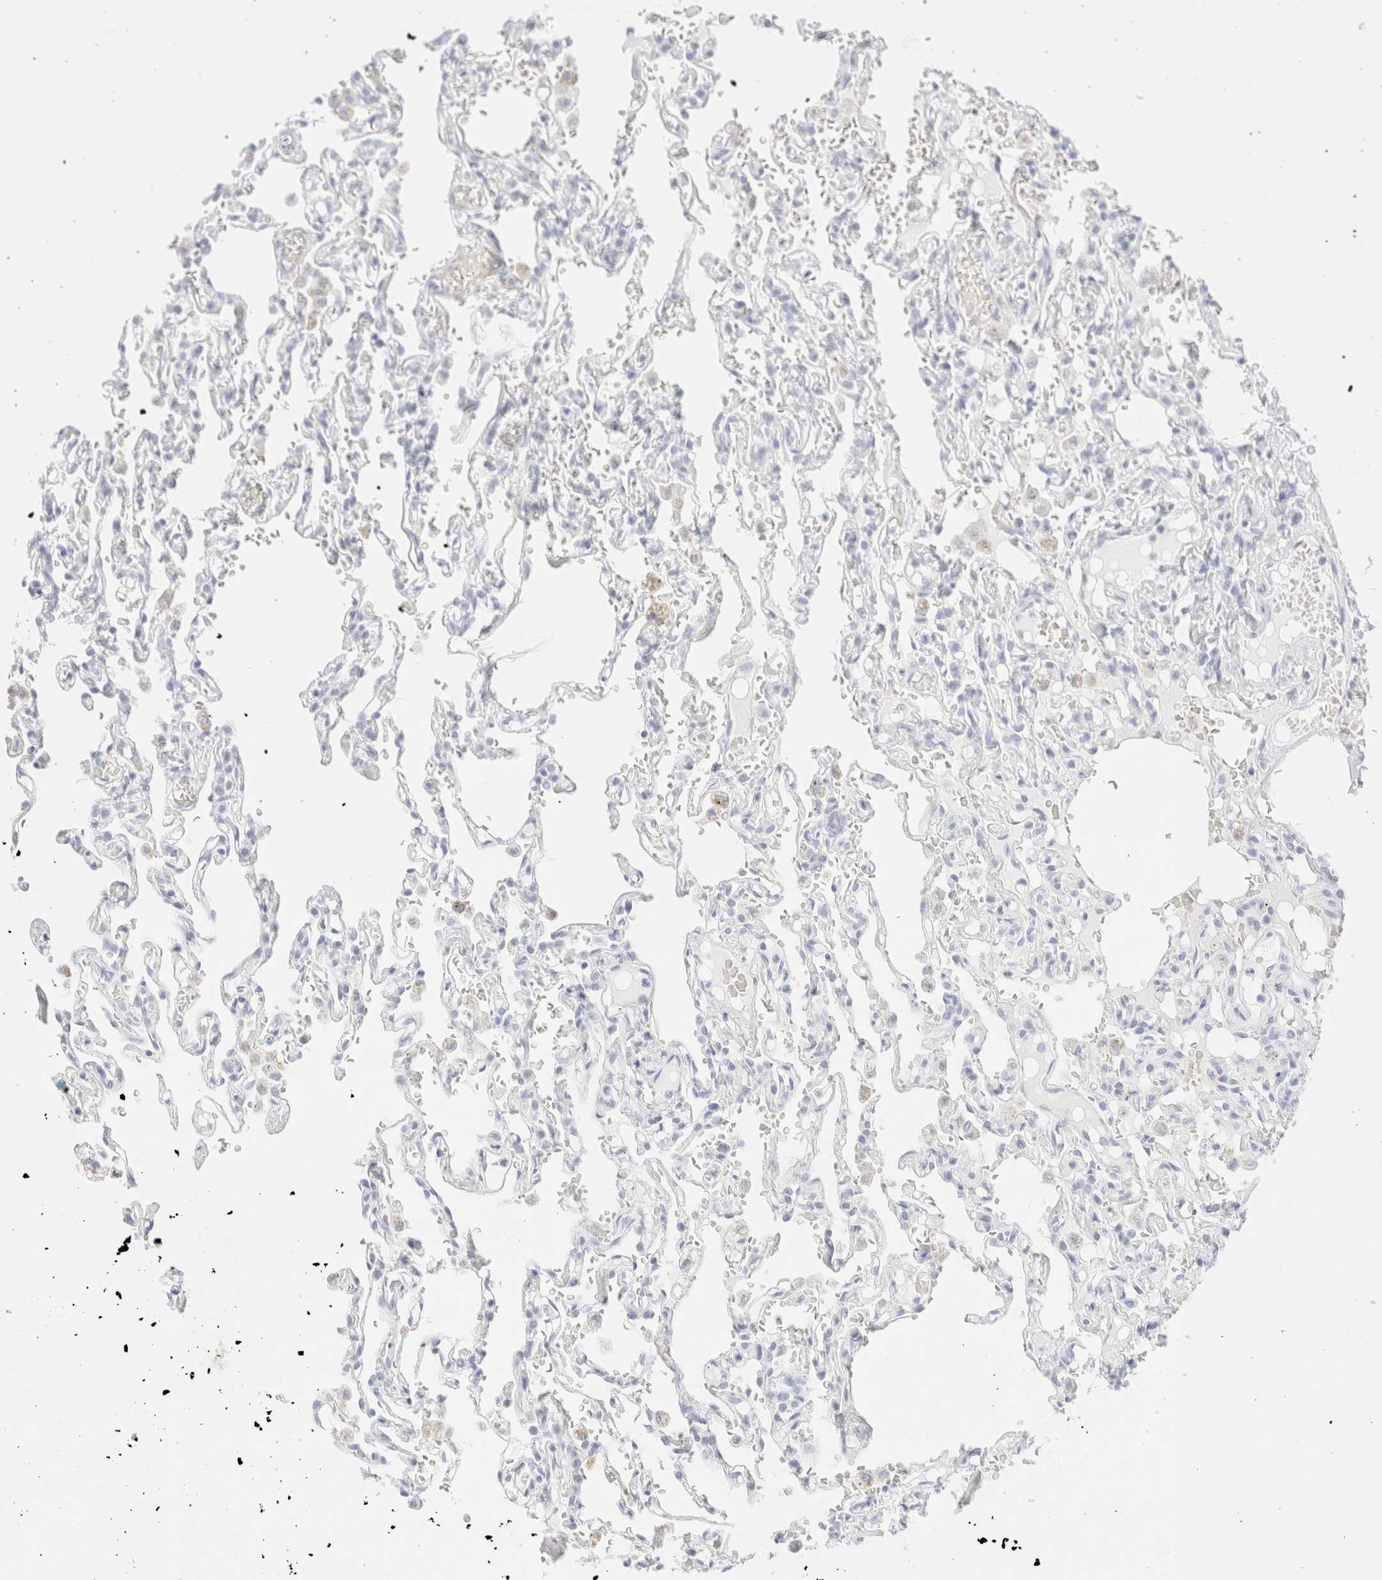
{"staining": {"intensity": "negative", "quantity": "none", "location": "none"}, "tissue": "lung", "cell_type": "Alveolar cells", "image_type": "normal", "snomed": [{"axis": "morphology", "description": "Normal tissue, NOS"}, {"axis": "topography", "description": "Lung"}], "caption": "Alveolar cells are negative for brown protein staining in unremarkable lung. (Brightfield microscopy of DAB immunohistochemistry (IHC) at high magnification).", "gene": "KRT15", "patient": {"sex": "male", "age": 21}}